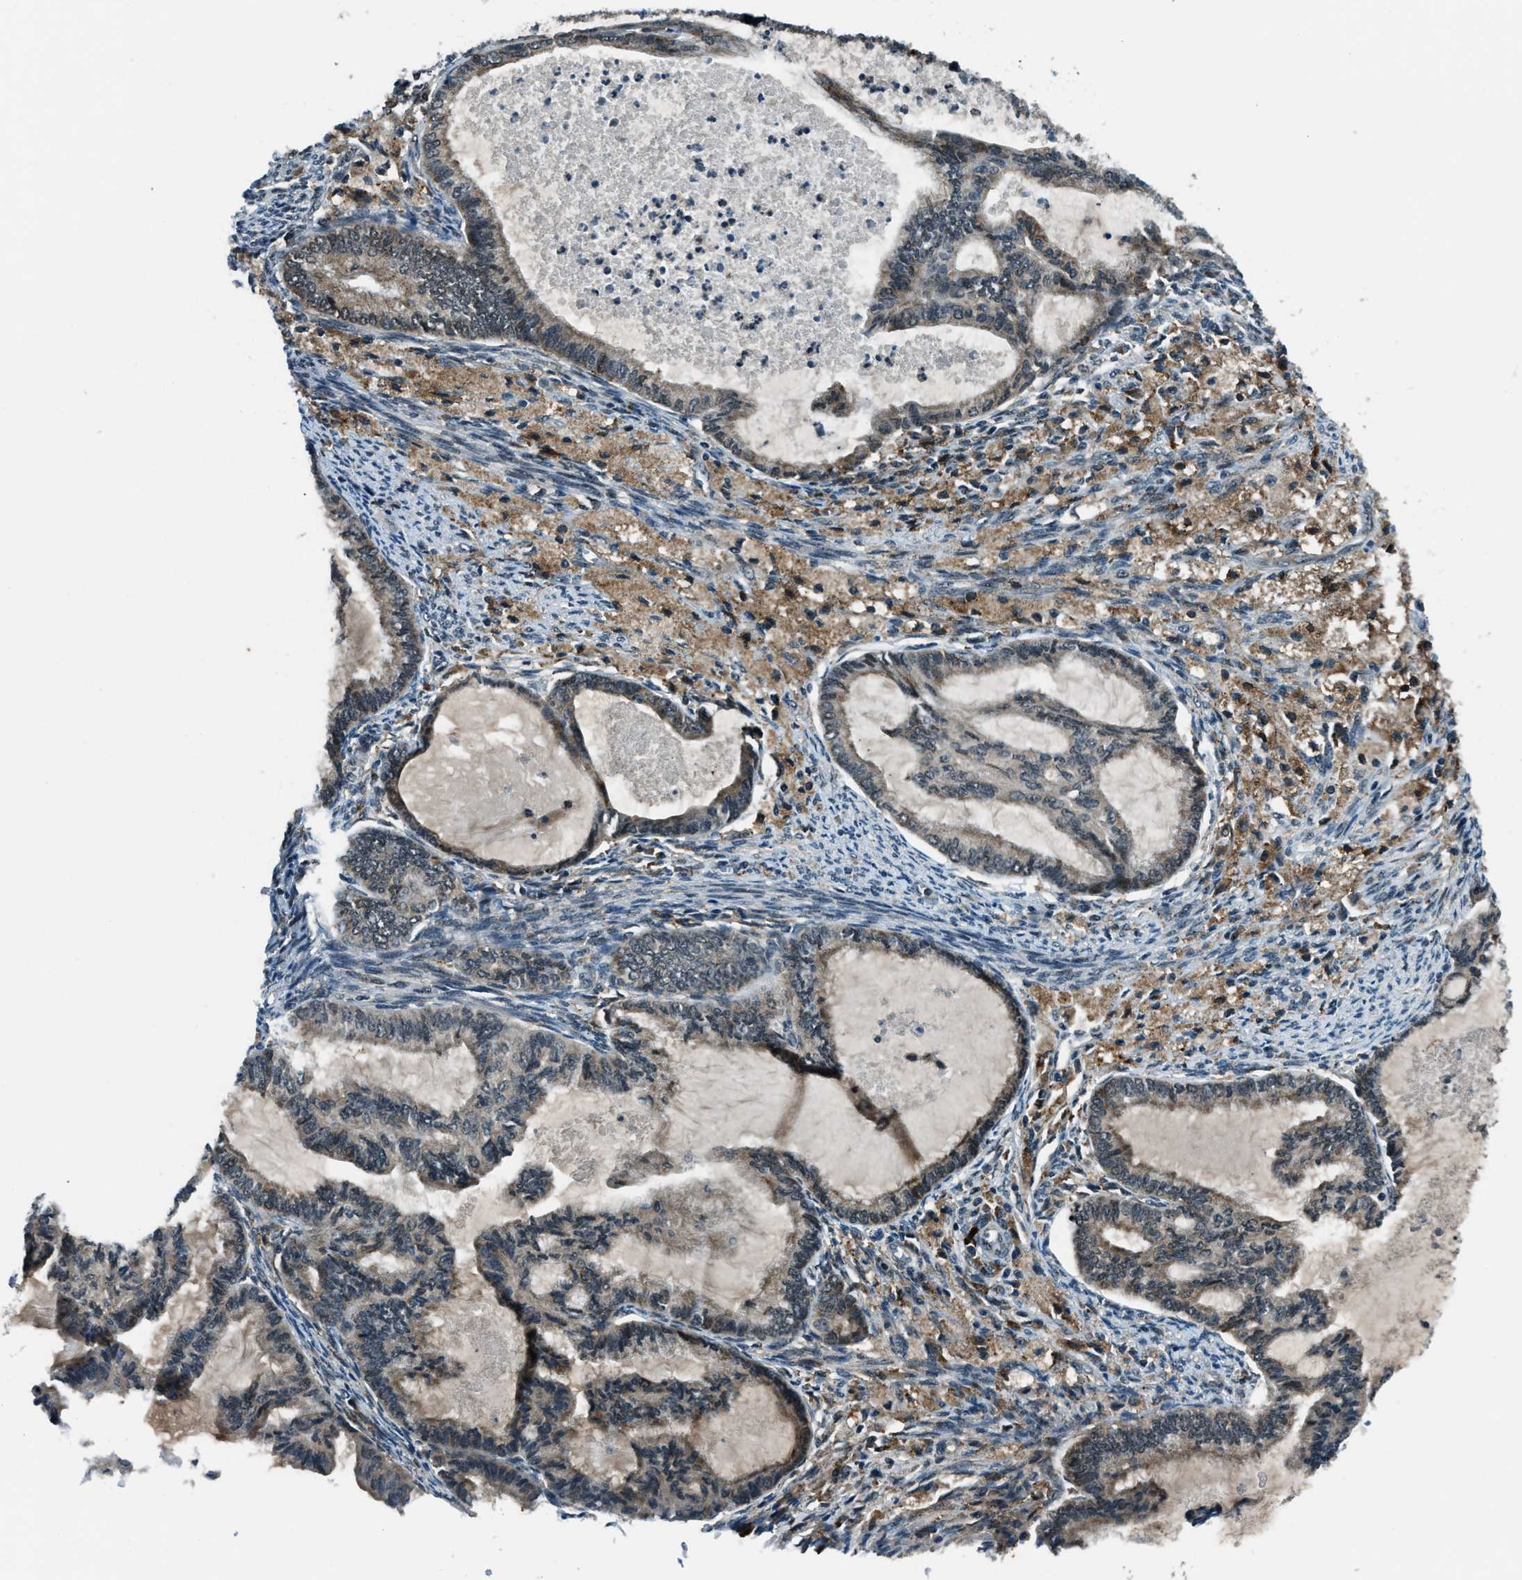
{"staining": {"intensity": "weak", "quantity": "<25%", "location": "cytoplasmic/membranous"}, "tissue": "cervical cancer", "cell_type": "Tumor cells", "image_type": "cancer", "snomed": [{"axis": "morphology", "description": "Normal tissue, NOS"}, {"axis": "morphology", "description": "Adenocarcinoma, NOS"}, {"axis": "topography", "description": "Cervix"}, {"axis": "topography", "description": "Endometrium"}], "caption": "Immunohistochemistry histopathology image of human cervical cancer (adenocarcinoma) stained for a protein (brown), which demonstrates no expression in tumor cells. (DAB (3,3'-diaminobenzidine) immunohistochemistry, high magnification).", "gene": "ACTL9", "patient": {"sex": "female", "age": 86}}